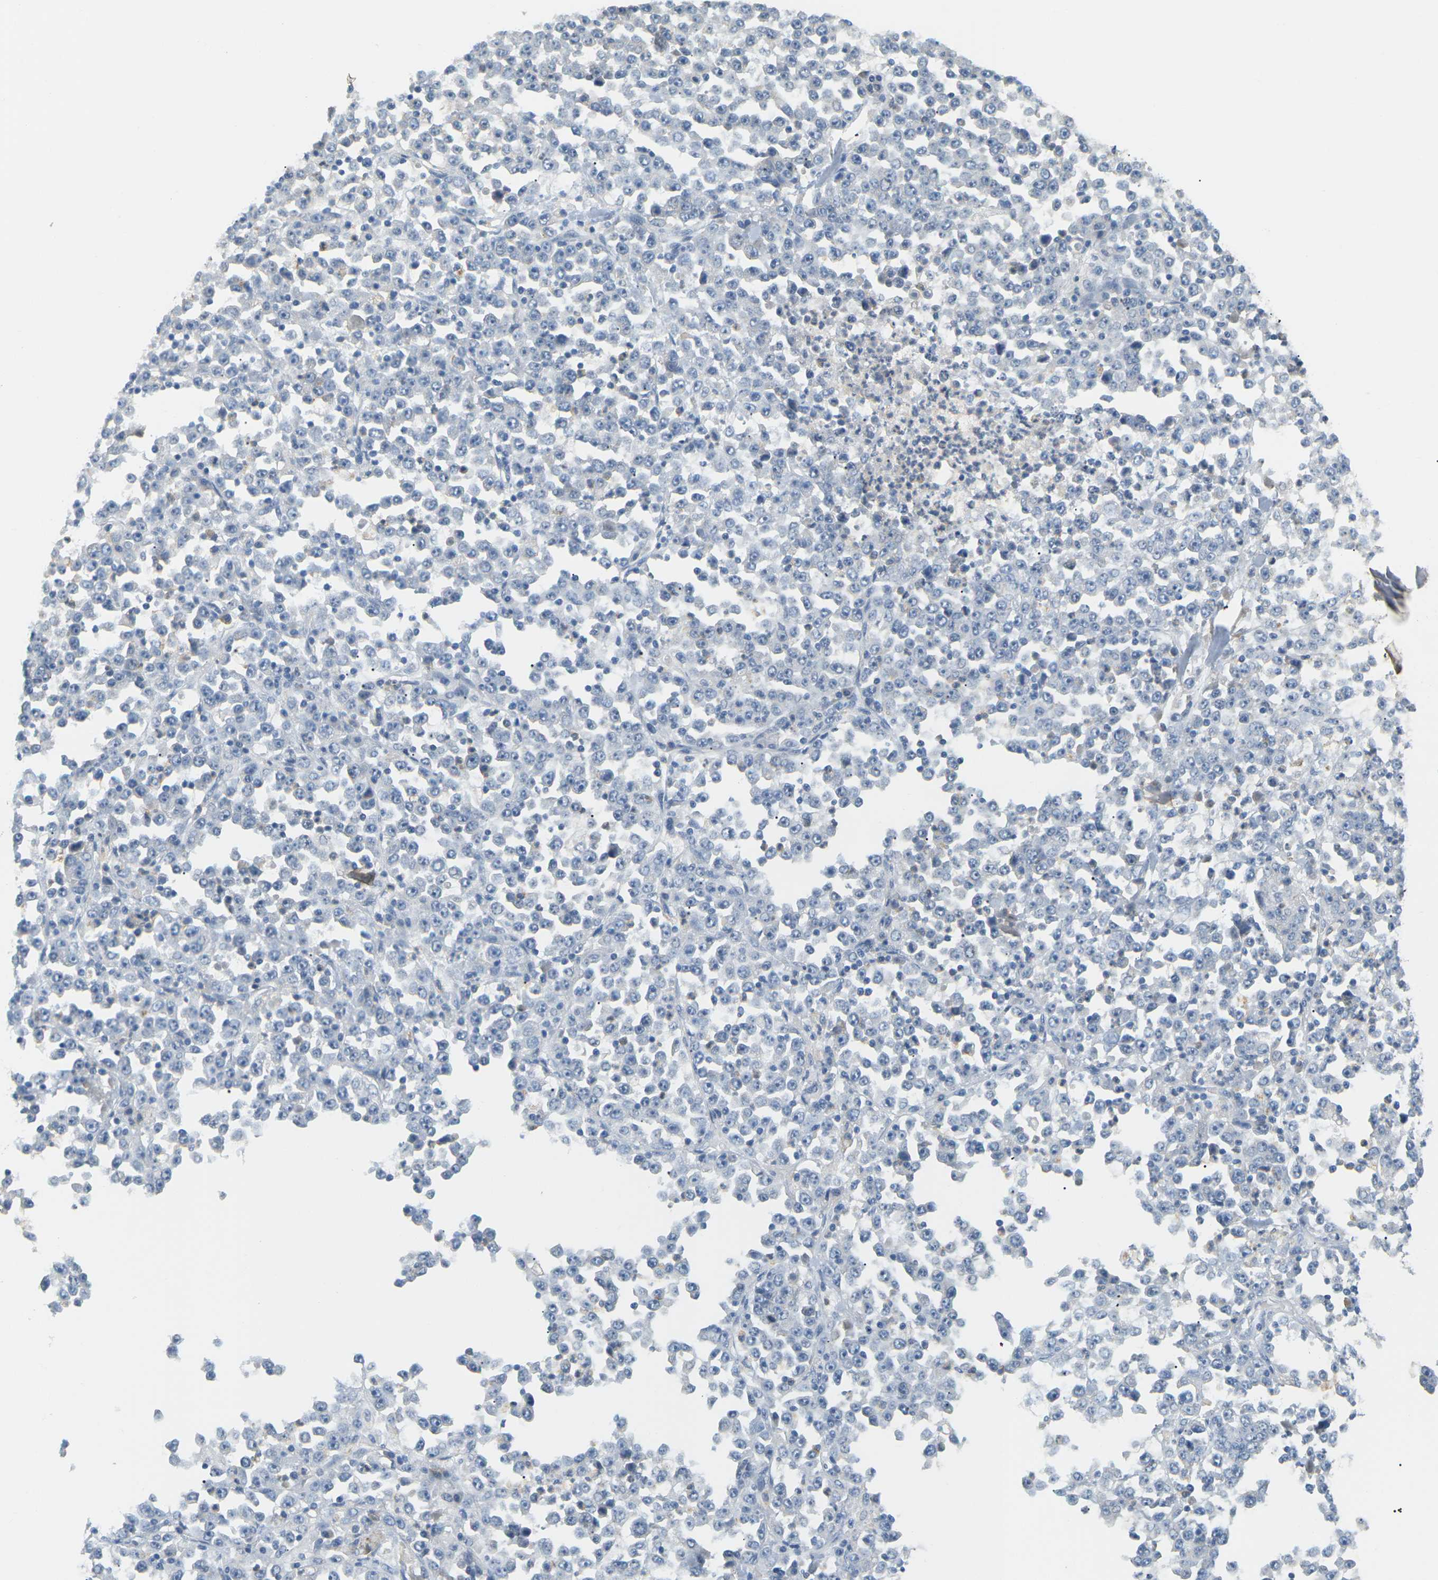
{"staining": {"intensity": "negative", "quantity": "none", "location": "none"}, "tissue": "stomach cancer", "cell_type": "Tumor cells", "image_type": "cancer", "snomed": [{"axis": "morphology", "description": "Normal tissue, NOS"}, {"axis": "morphology", "description": "Adenocarcinoma, NOS"}, {"axis": "topography", "description": "Stomach, upper"}, {"axis": "topography", "description": "Stomach"}], "caption": "A high-resolution photomicrograph shows immunohistochemistry staining of stomach cancer (adenocarcinoma), which exhibits no significant expression in tumor cells. (DAB (3,3'-diaminobenzidine) immunohistochemistry, high magnification).", "gene": "CD300E", "patient": {"sex": "male", "age": 59}}